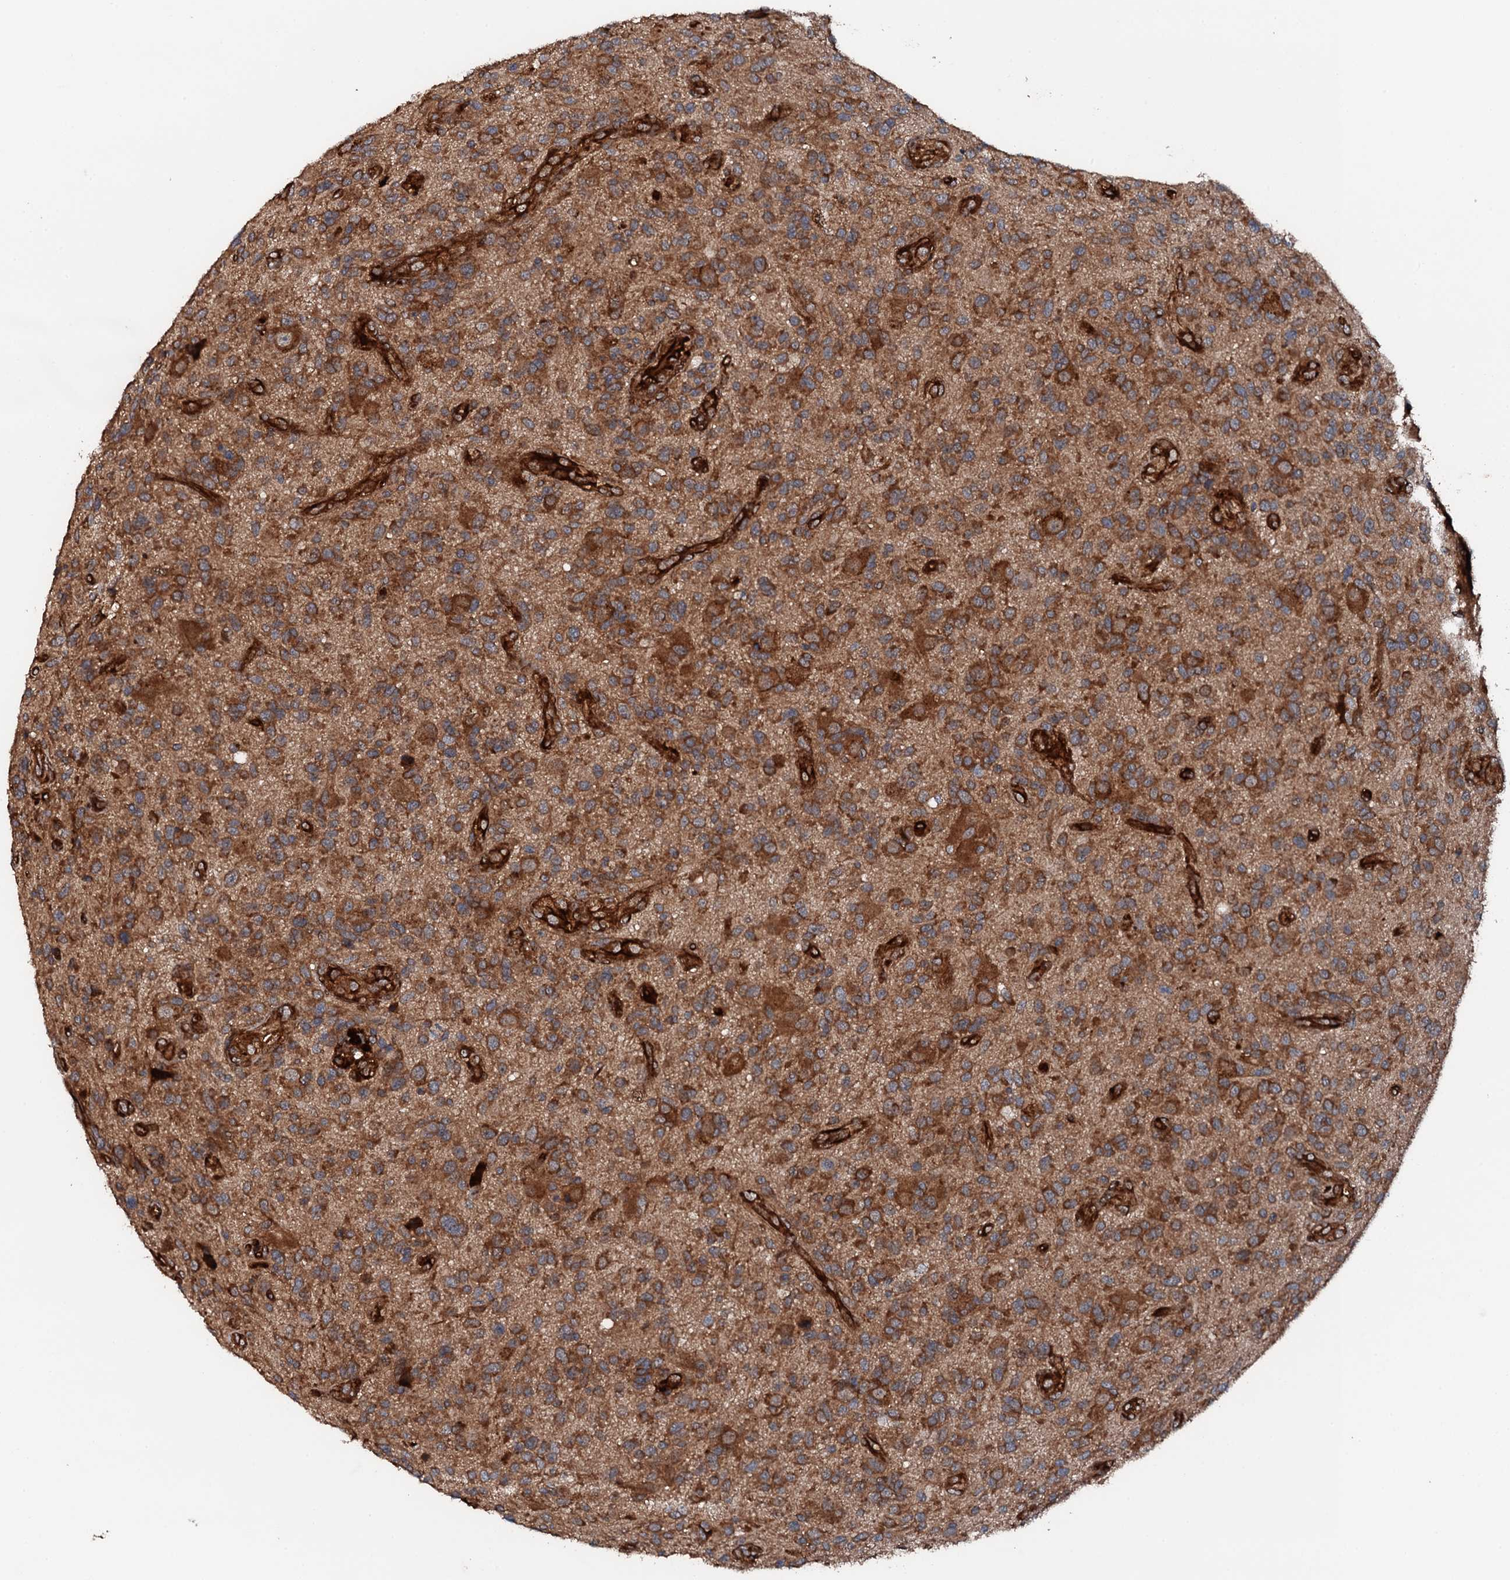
{"staining": {"intensity": "strong", "quantity": ">75%", "location": "cytoplasmic/membranous"}, "tissue": "glioma", "cell_type": "Tumor cells", "image_type": "cancer", "snomed": [{"axis": "morphology", "description": "Glioma, malignant, High grade"}, {"axis": "topography", "description": "Brain"}], "caption": "The image demonstrates immunohistochemical staining of glioma. There is strong cytoplasmic/membranous positivity is seen in approximately >75% of tumor cells.", "gene": "FLYWCH1", "patient": {"sex": "male", "age": 47}}